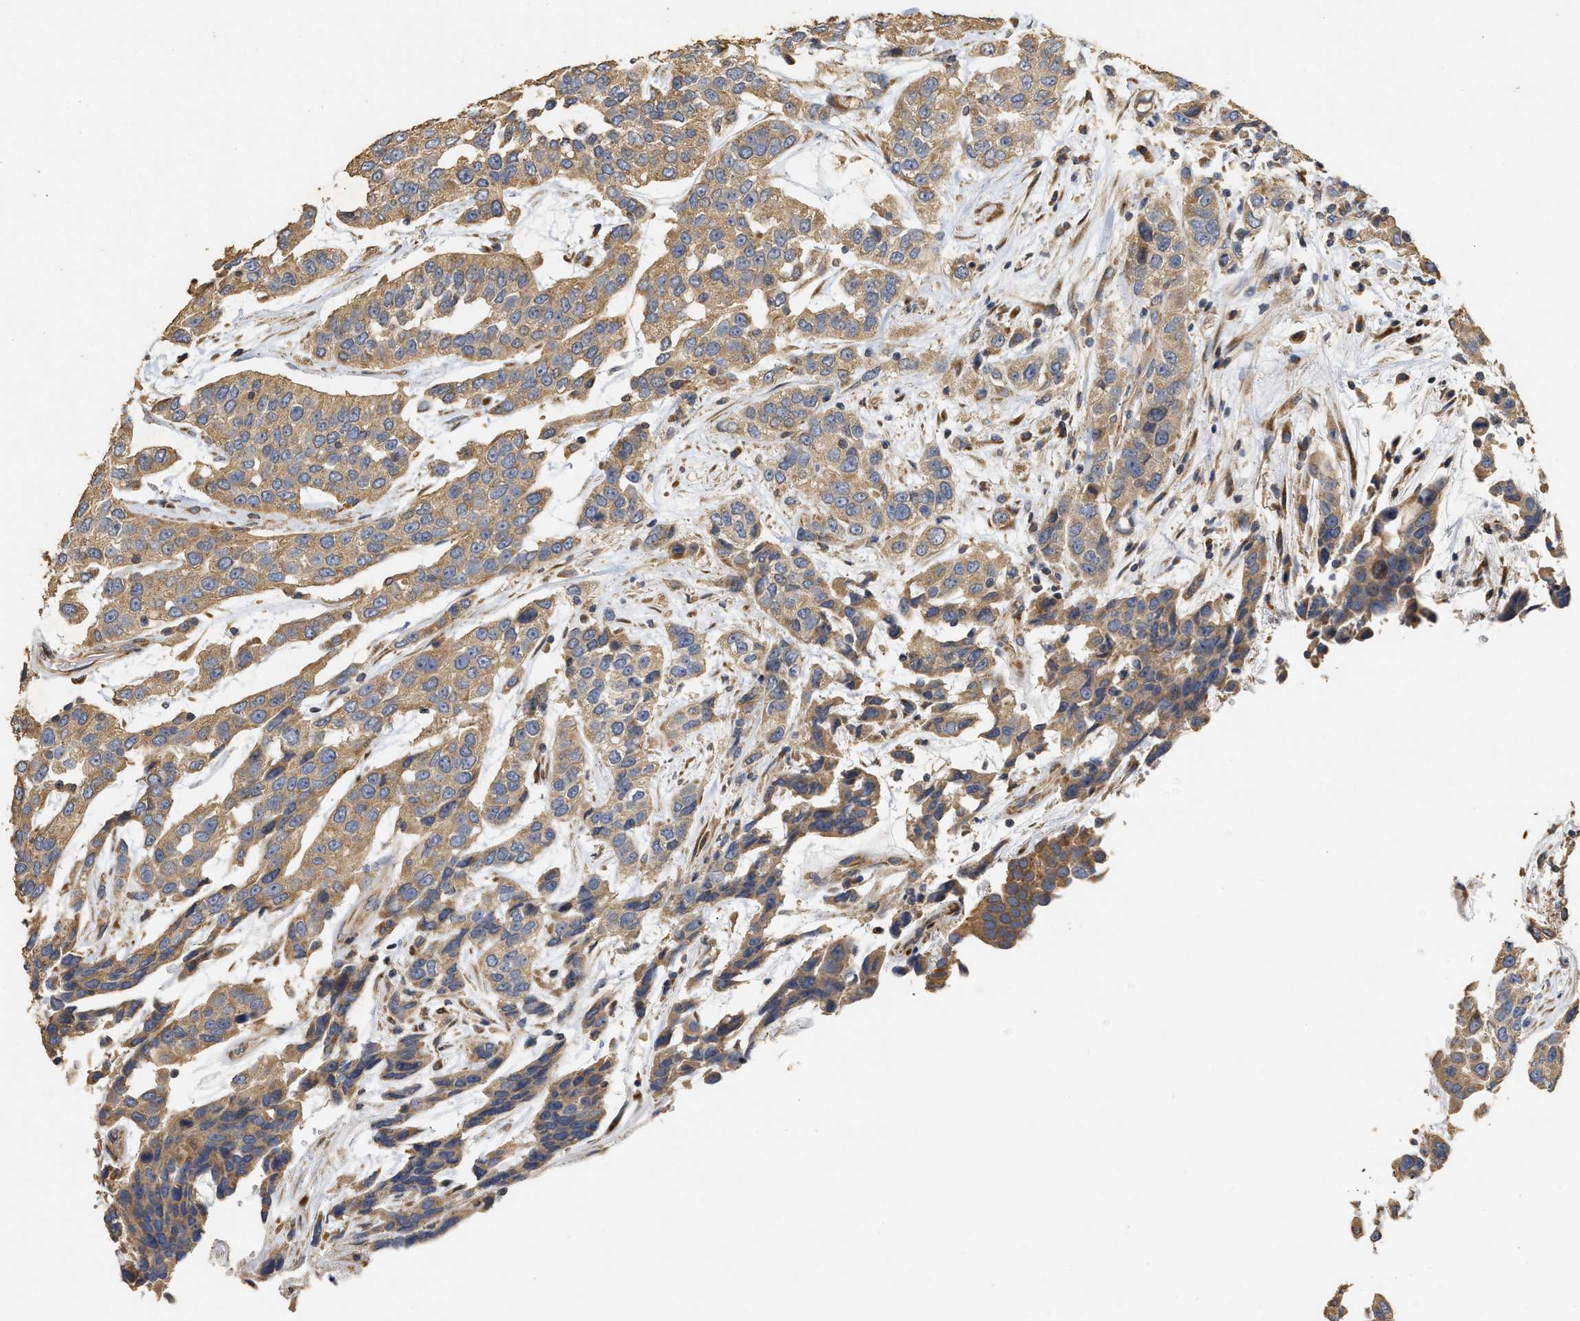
{"staining": {"intensity": "moderate", "quantity": ">75%", "location": "cytoplasmic/membranous"}, "tissue": "urothelial cancer", "cell_type": "Tumor cells", "image_type": "cancer", "snomed": [{"axis": "morphology", "description": "Urothelial carcinoma, High grade"}, {"axis": "topography", "description": "Urinary bladder"}], "caption": "Immunohistochemical staining of human urothelial cancer demonstrates medium levels of moderate cytoplasmic/membranous protein expression in approximately >75% of tumor cells.", "gene": "NAV1", "patient": {"sex": "female", "age": 80}}